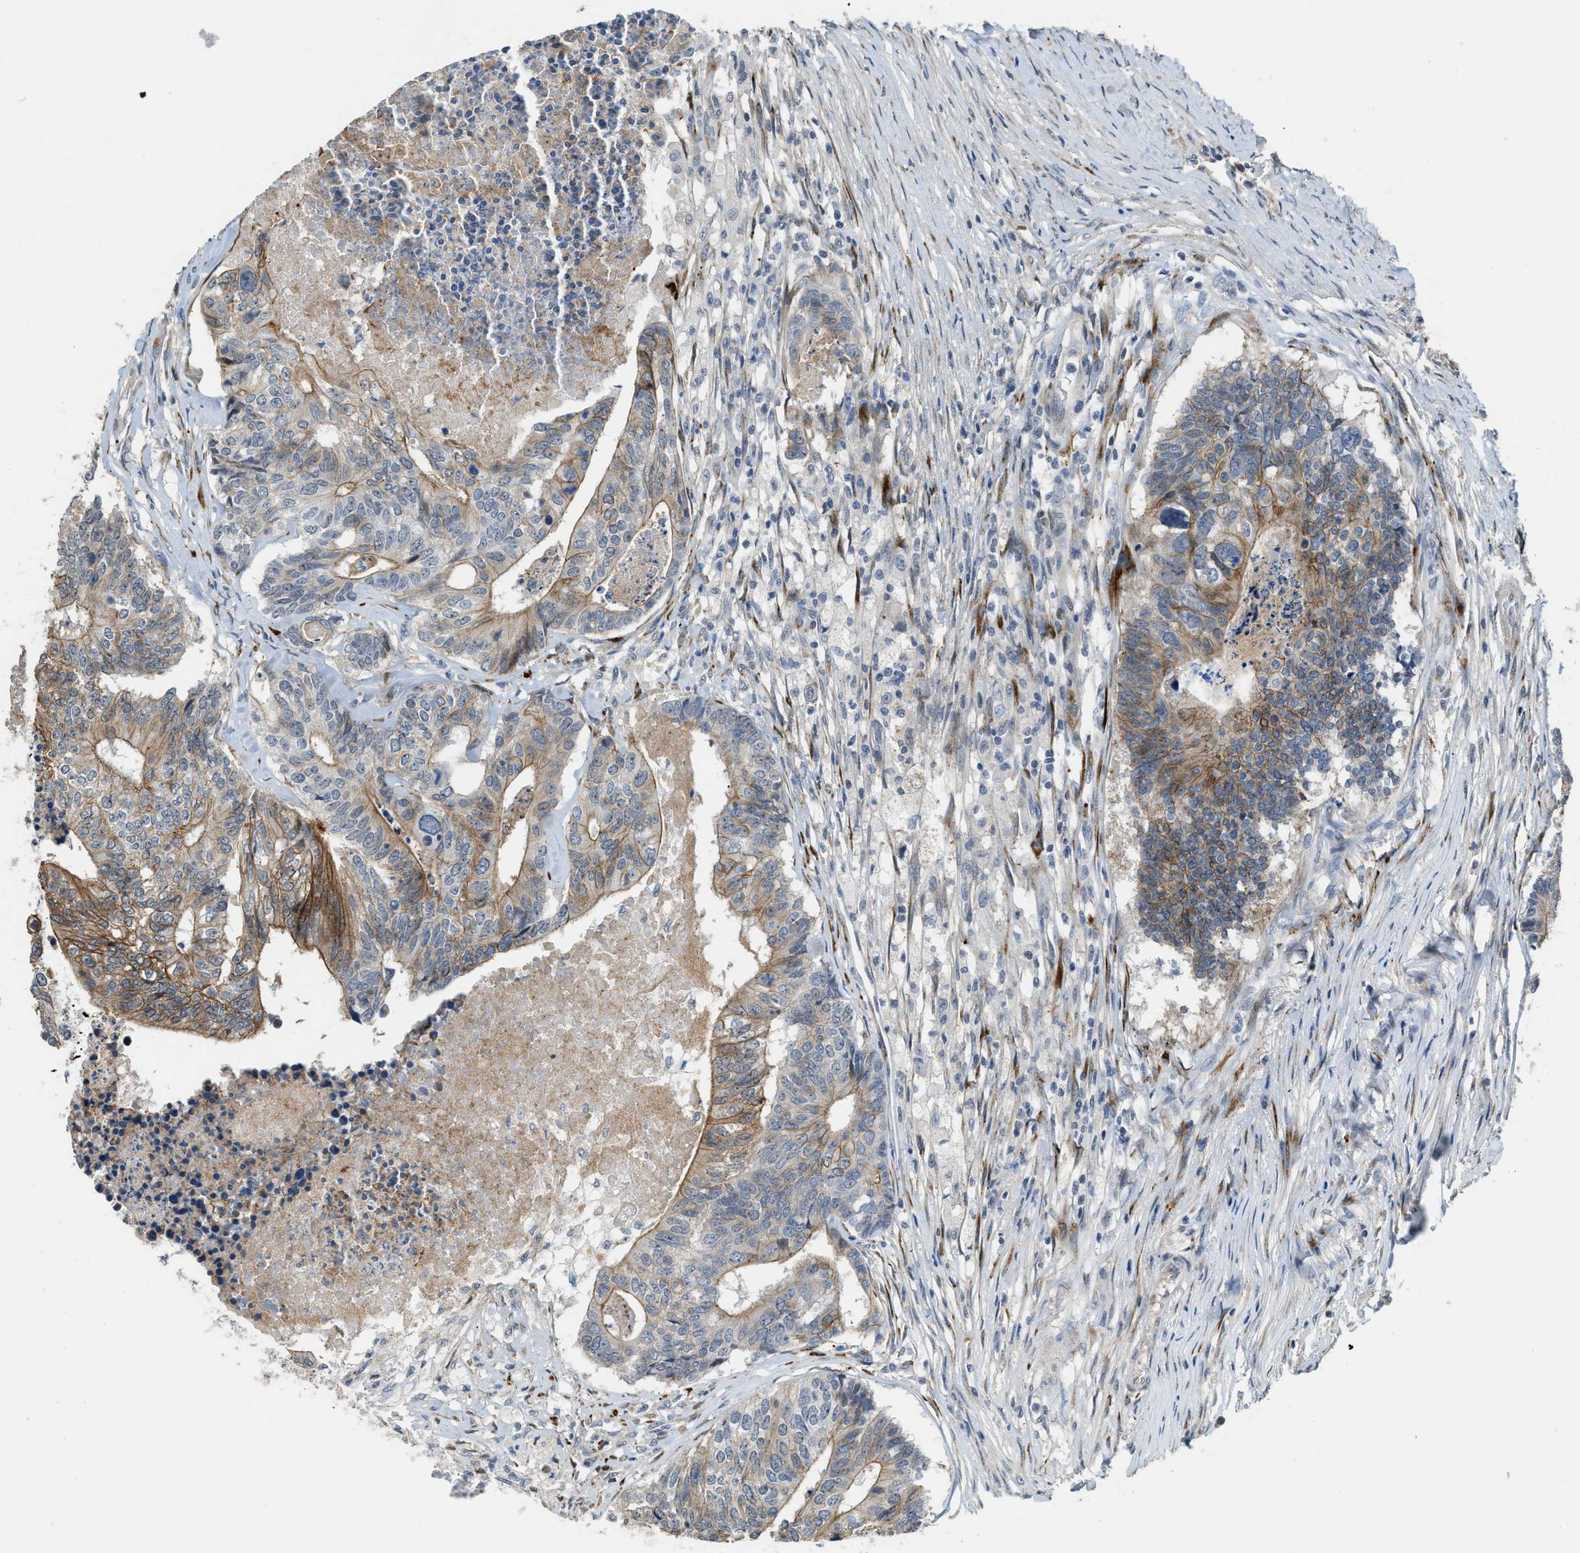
{"staining": {"intensity": "moderate", "quantity": "25%-75%", "location": "cytoplasmic/membranous"}, "tissue": "colorectal cancer", "cell_type": "Tumor cells", "image_type": "cancer", "snomed": [{"axis": "morphology", "description": "Adenocarcinoma, NOS"}, {"axis": "topography", "description": "Colon"}], "caption": "High-power microscopy captured an IHC histopathology image of colorectal adenocarcinoma, revealing moderate cytoplasmic/membranous staining in approximately 25%-75% of tumor cells.", "gene": "TMEM154", "patient": {"sex": "female", "age": 67}}